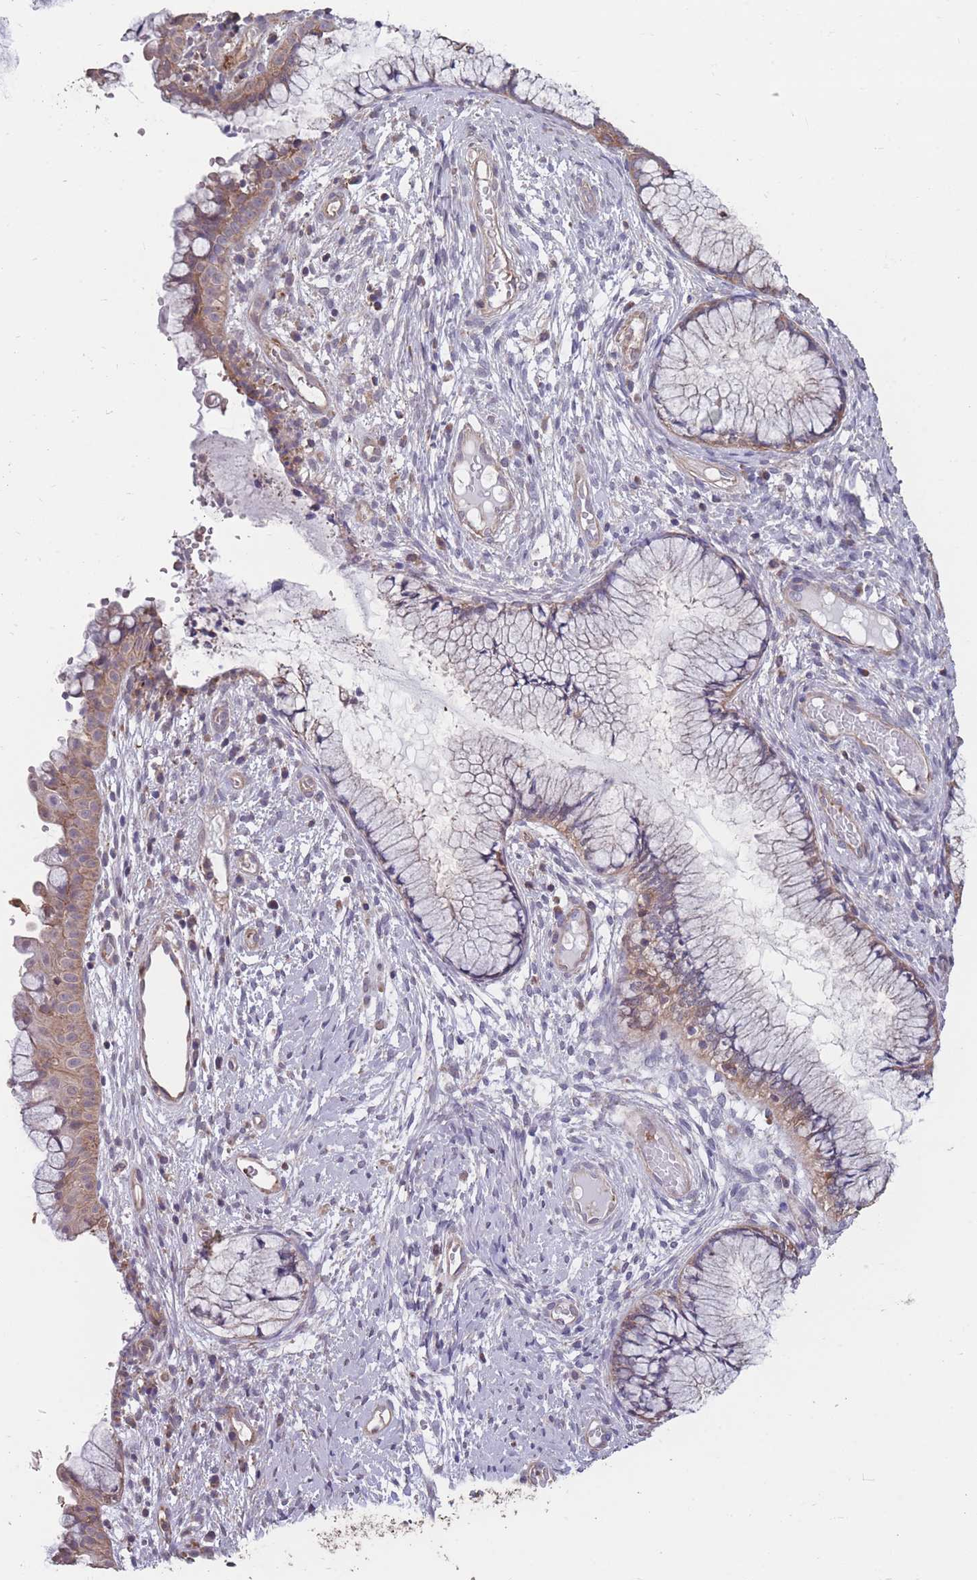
{"staining": {"intensity": "weak", "quantity": "25%-75%", "location": "cytoplasmic/membranous"}, "tissue": "cervix", "cell_type": "Glandular cells", "image_type": "normal", "snomed": [{"axis": "morphology", "description": "Normal tissue, NOS"}, {"axis": "topography", "description": "Cervix"}], "caption": "DAB (3,3'-diaminobenzidine) immunohistochemical staining of normal cervix demonstrates weak cytoplasmic/membranous protein staining in about 25%-75% of glandular cells.", "gene": "NUDT21", "patient": {"sex": "female", "age": 42}}